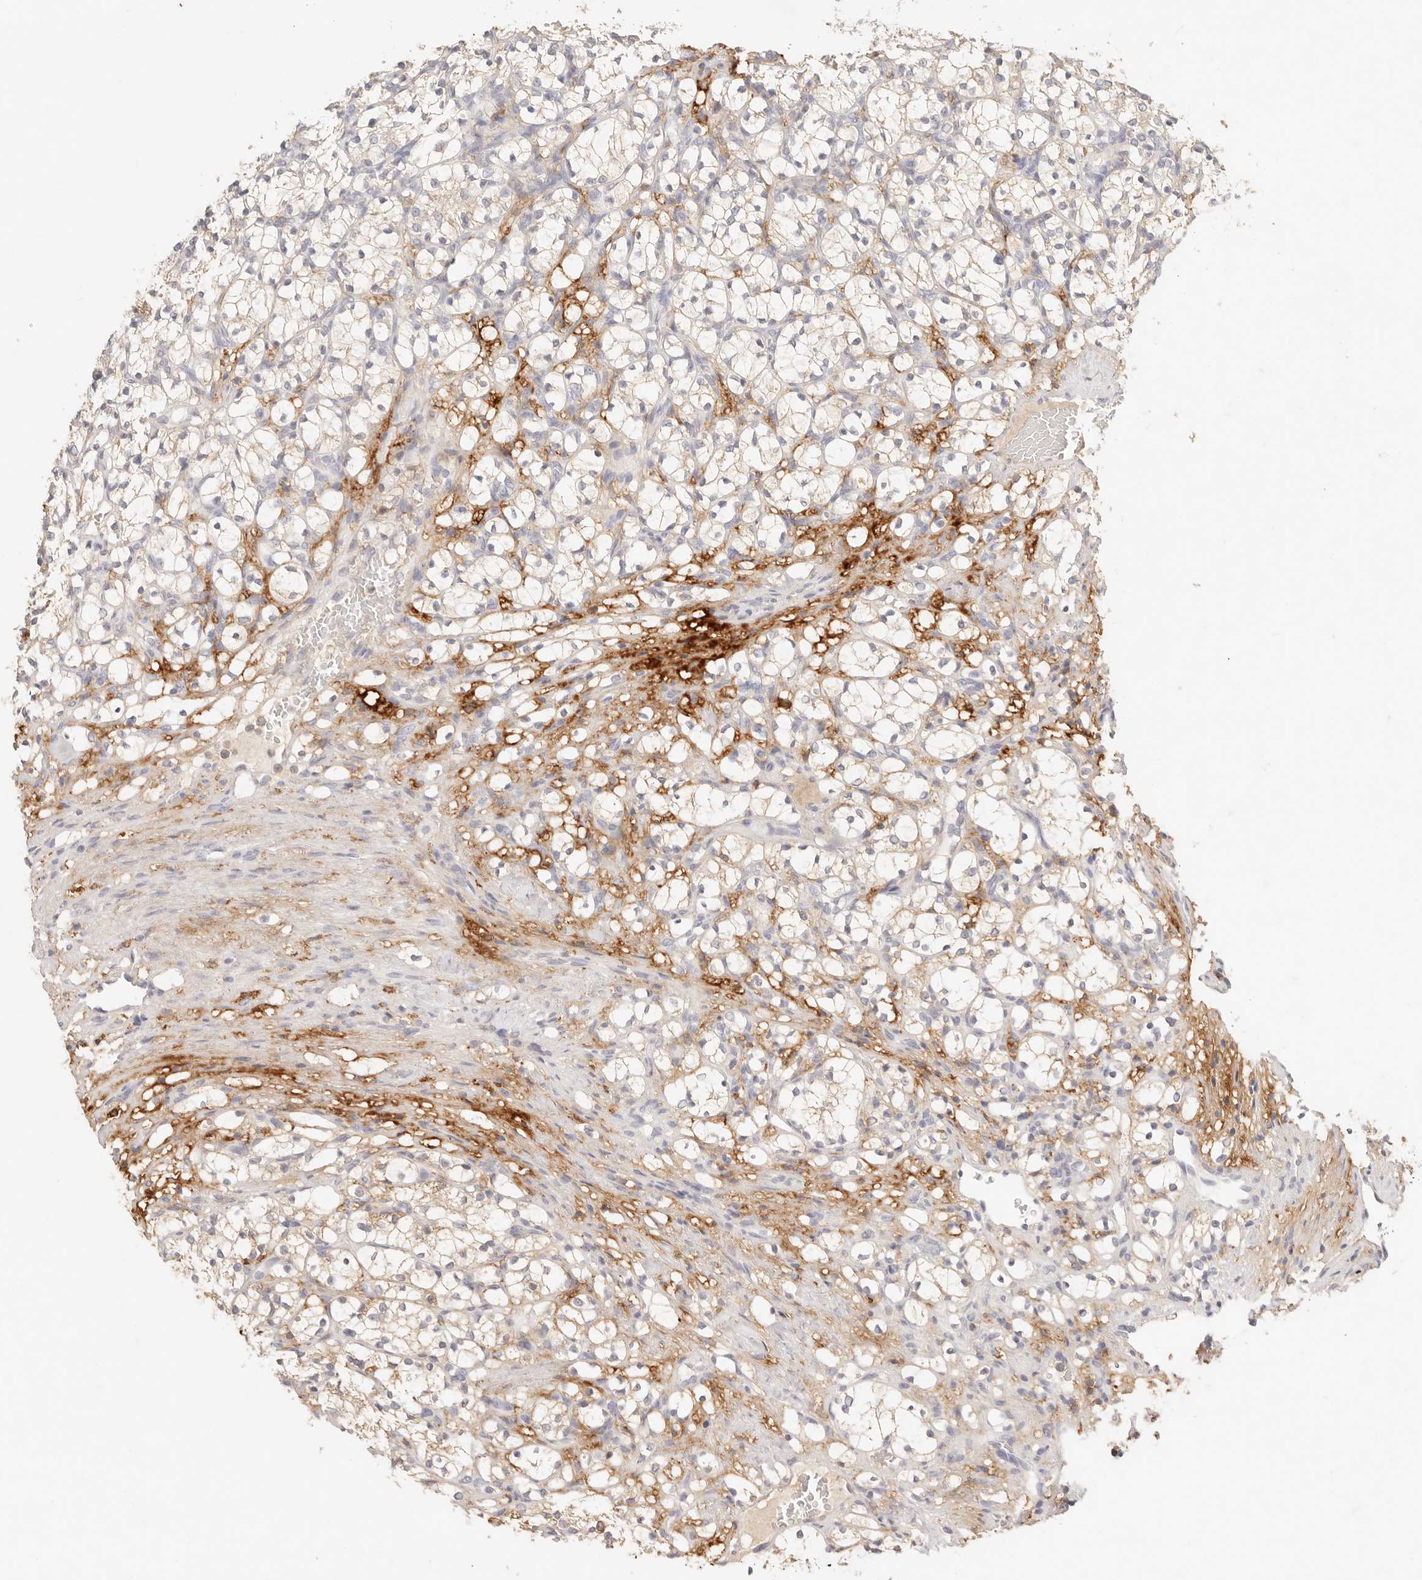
{"staining": {"intensity": "negative", "quantity": "none", "location": "none"}, "tissue": "renal cancer", "cell_type": "Tumor cells", "image_type": "cancer", "snomed": [{"axis": "morphology", "description": "Adenocarcinoma, NOS"}, {"axis": "topography", "description": "Kidney"}], "caption": "Immunohistochemical staining of renal cancer (adenocarcinoma) demonstrates no significant positivity in tumor cells.", "gene": "HK2", "patient": {"sex": "female", "age": 69}}